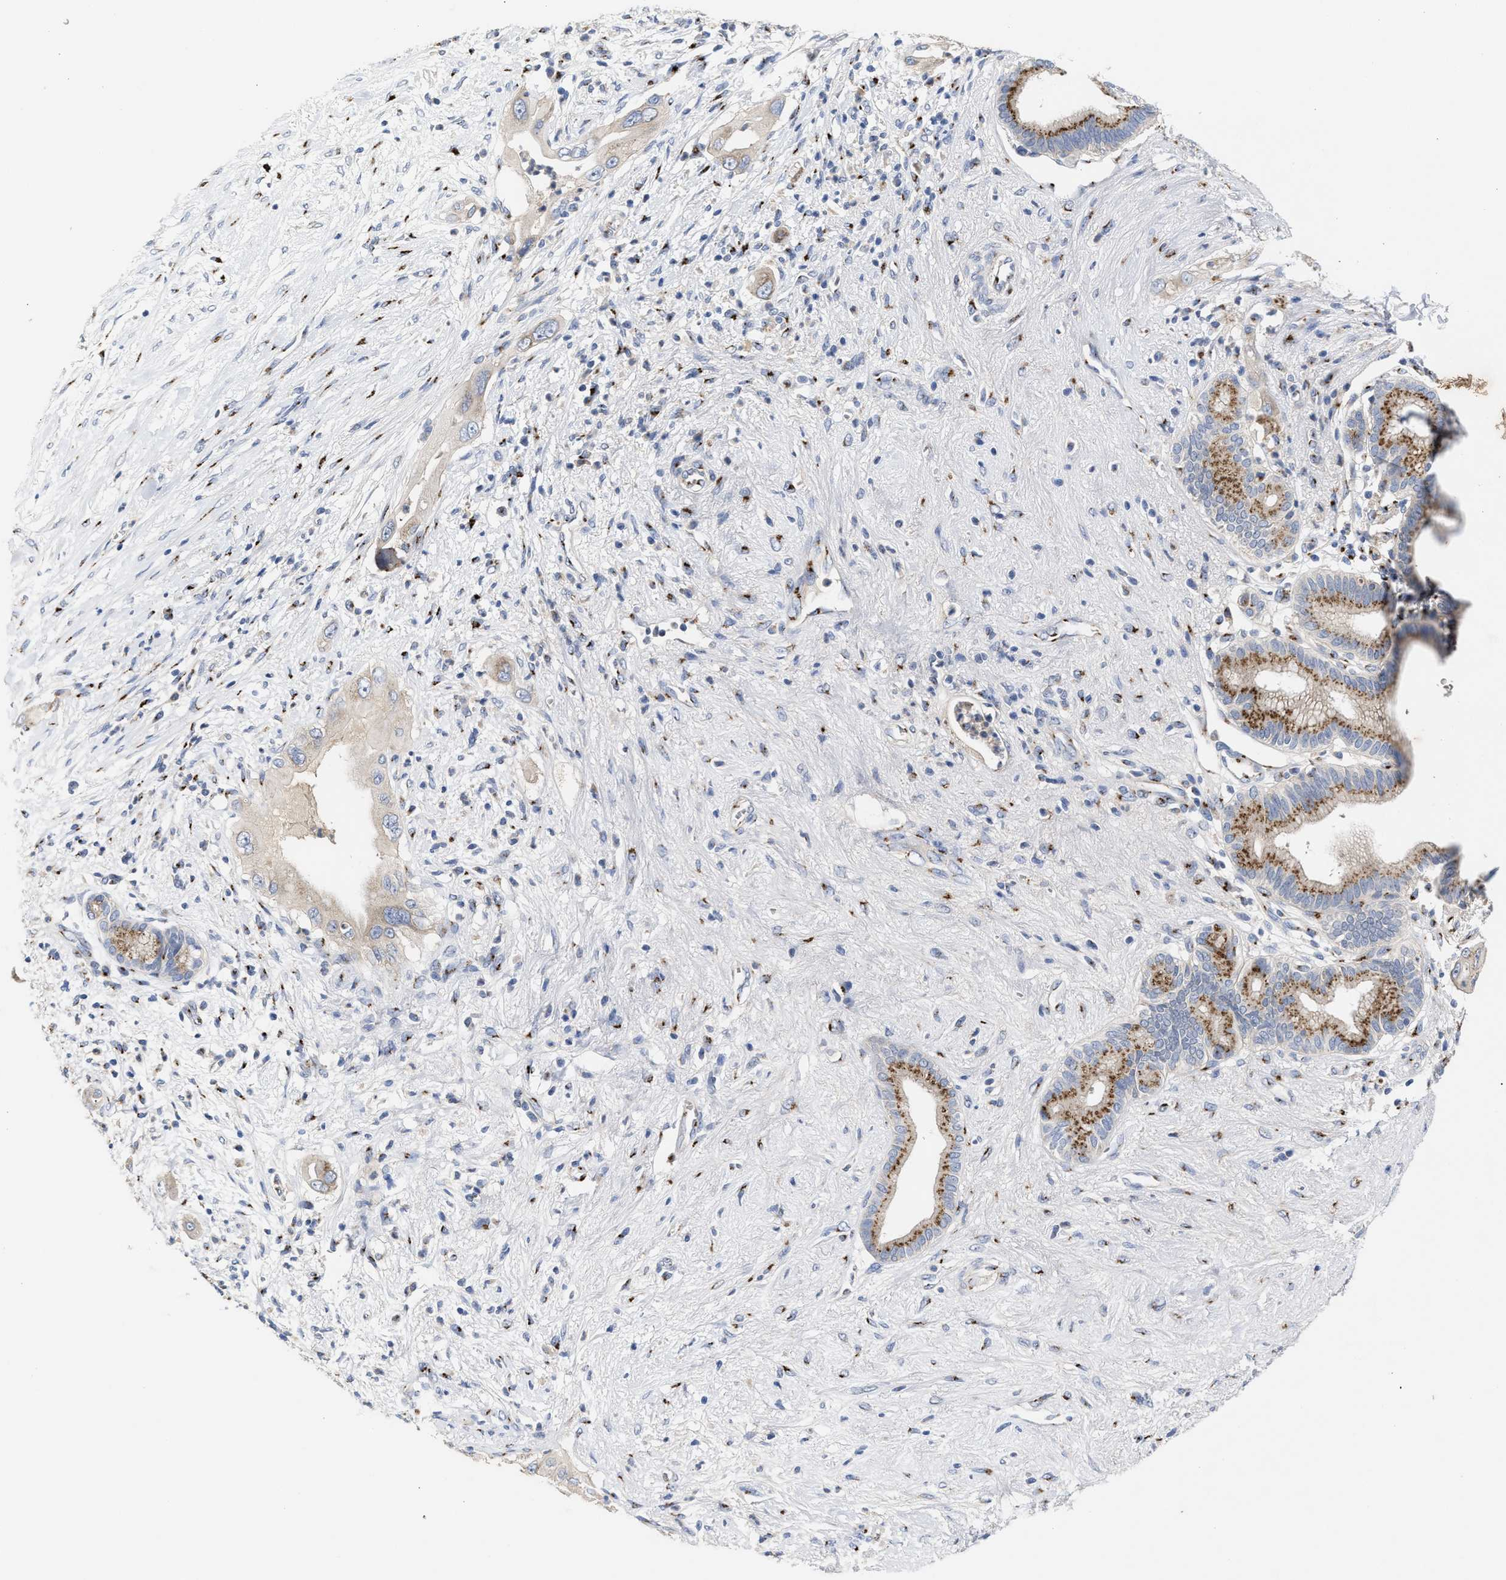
{"staining": {"intensity": "weak", "quantity": "25%-75%", "location": "cytoplasmic/membranous"}, "tissue": "pancreatic cancer", "cell_type": "Tumor cells", "image_type": "cancer", "snomed": [{"axis": "morphology", "description": "Adenocarcinoma, NOS"}, {"axis": "topography", "description": "Pancreas"}], "caption": "Pancreatic cancer stained with immunohistochemistry reveals weak cytoplasmic/membranous staining in approximately 25%-75% of tumor cells.", "gene": "CCL2", "patient": {"sex": "male", "age": 59}}